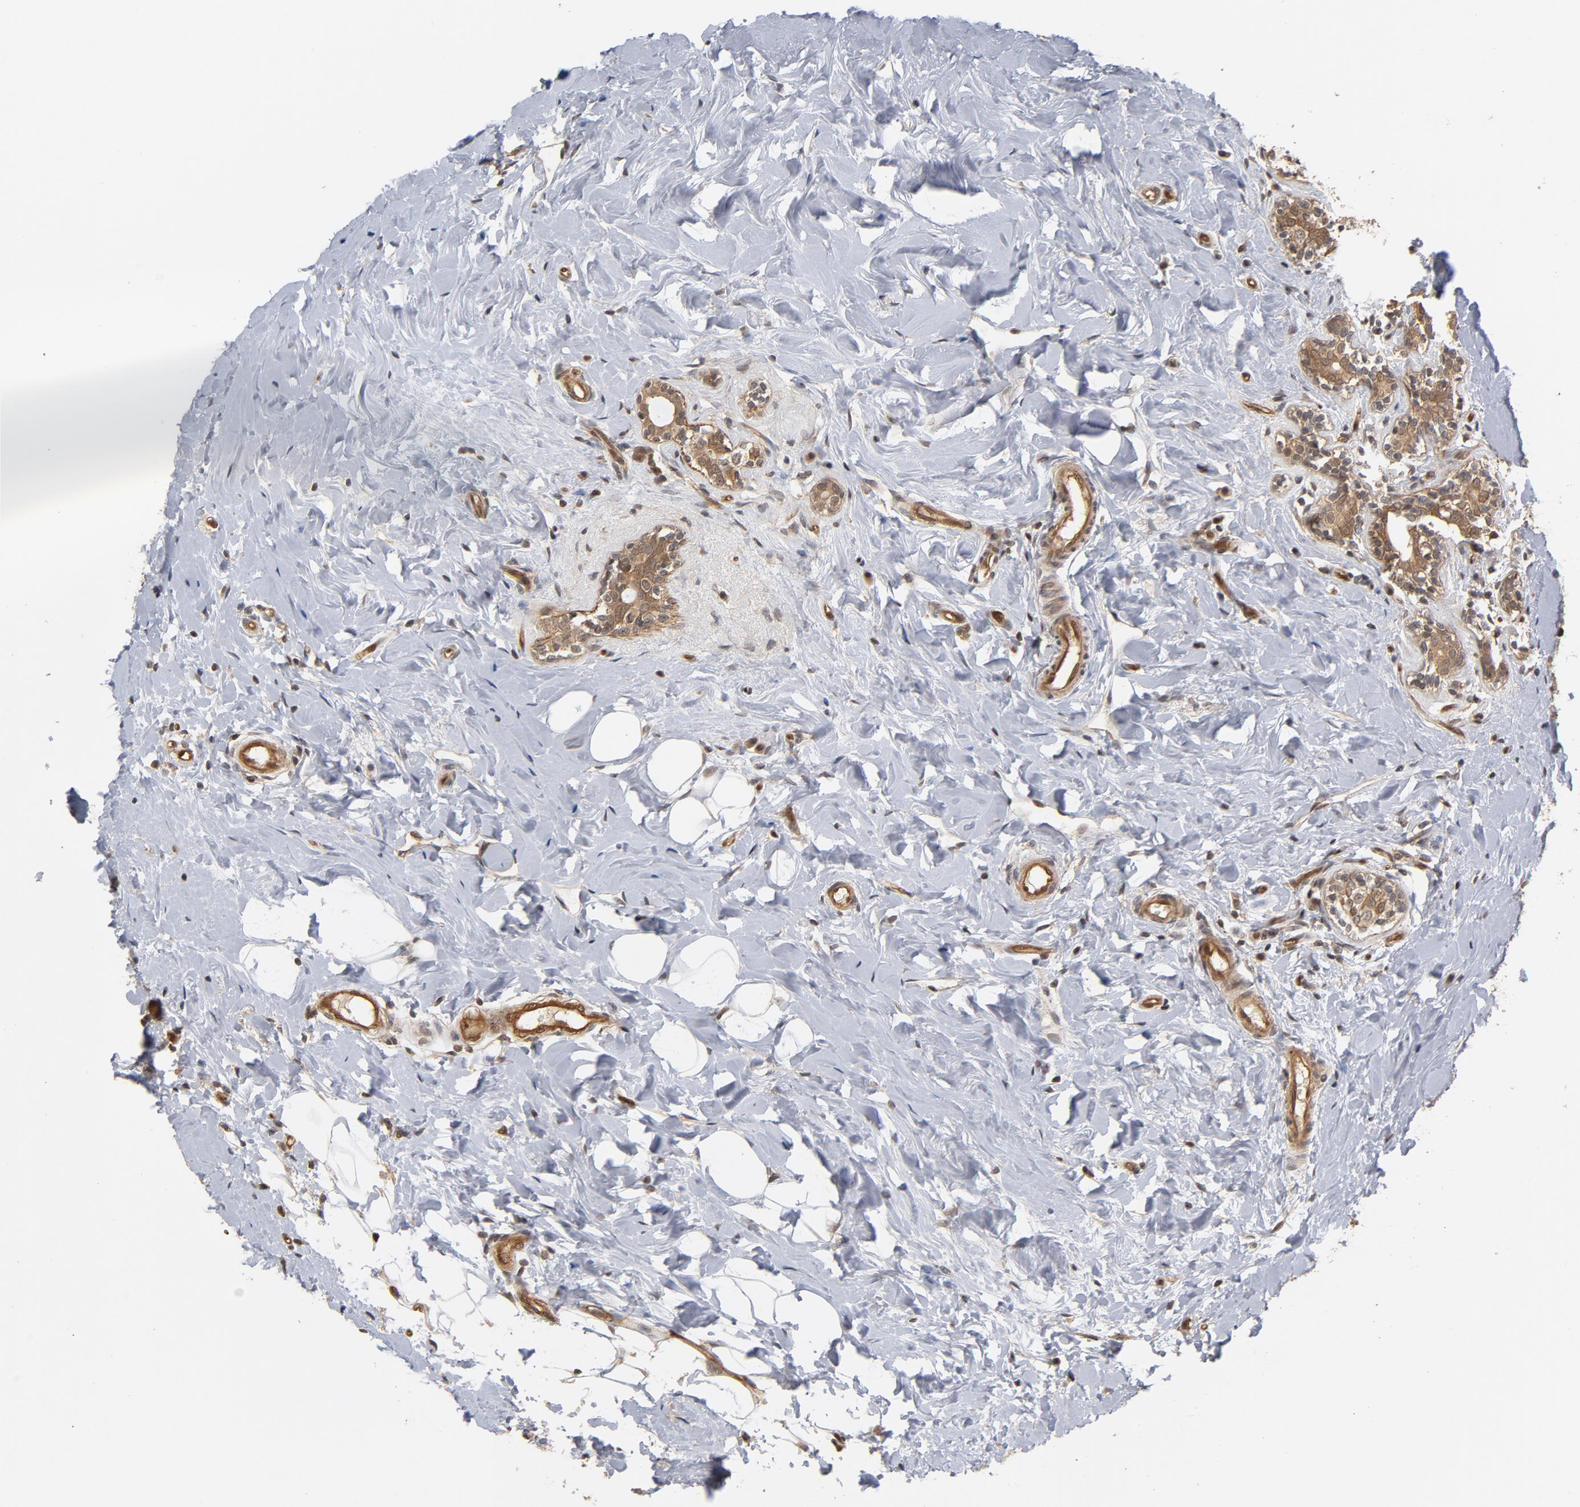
{"staining": {"intensity": "moderate", "quantity": ">75%", "location": "cytoplasmic/membranous"}, "tissue": "breast cancer", "cell_type": "Tumor cells", "image_type": "cancer", "snomed": [{"axis": "morphology", "description": "Normal tissue, NOS"}, {"axis": "morphology", "description": "Lobular carcinoma"}, {"axis": "topography", "description": "Breast"}], "caption": "Immunohistochemistry image of lobular carcinoma (breast) stained for a protein (brown), which exhibits medium levels of moderate cytoplasmic/membranous expression in approximately >75% of tumor cells.", "gene": "CDC37", "patient": {"sex": "female", "age": 47}}